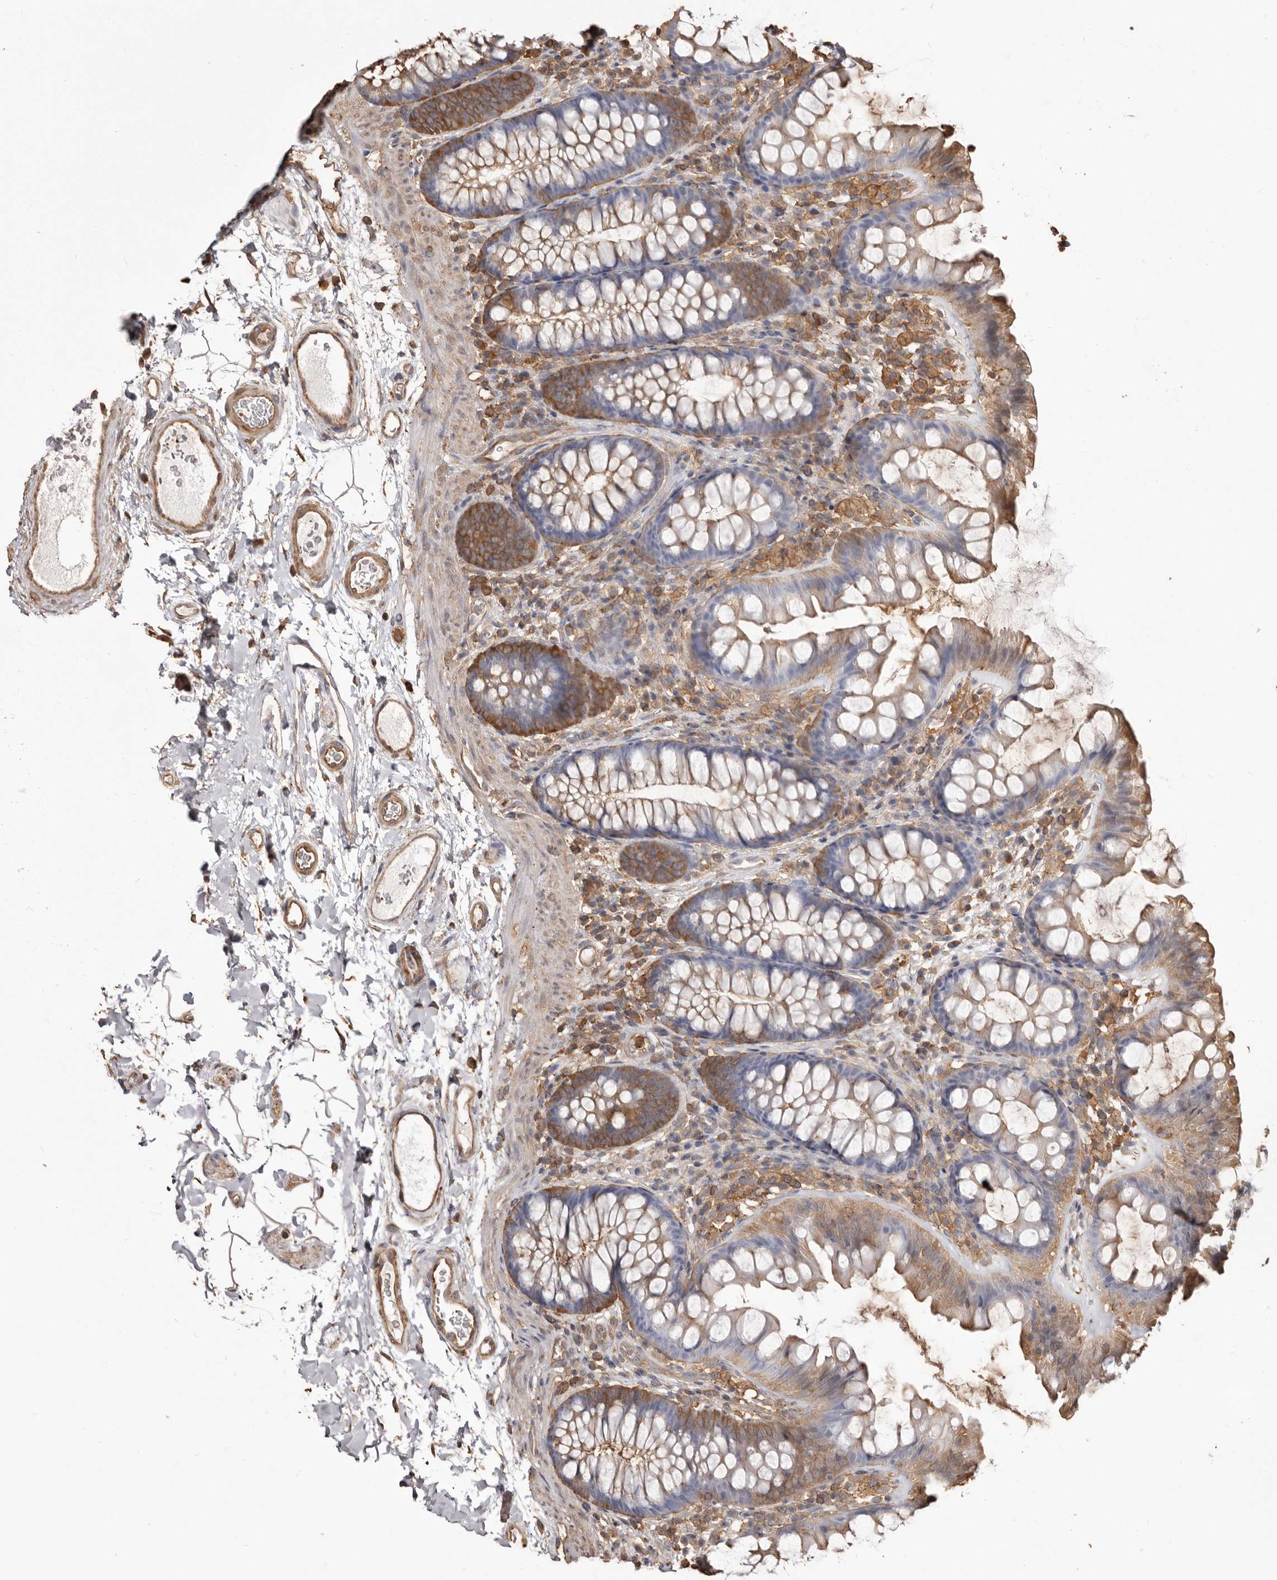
{"staining": {"intensity": "moderate", "quantity": ">75%", "location": "cytoplasmic/membranous"}, "tissue": "colon", "cell_type": "Endothelial cells", "image_type": "normal", "snomed": [{"axis": "morphology", "description": "Normal tissue, NOS"}, {"axis": "topography", "description": "Colon"}], "caption": "Immunohistochemical staining of unremarkable human colon reveals moderate cytoplasmic/membranous protein staining in approximately >75% of endothelial cells.", "gene": "PKM", "patient": {"sex": "female", "age": 62}}